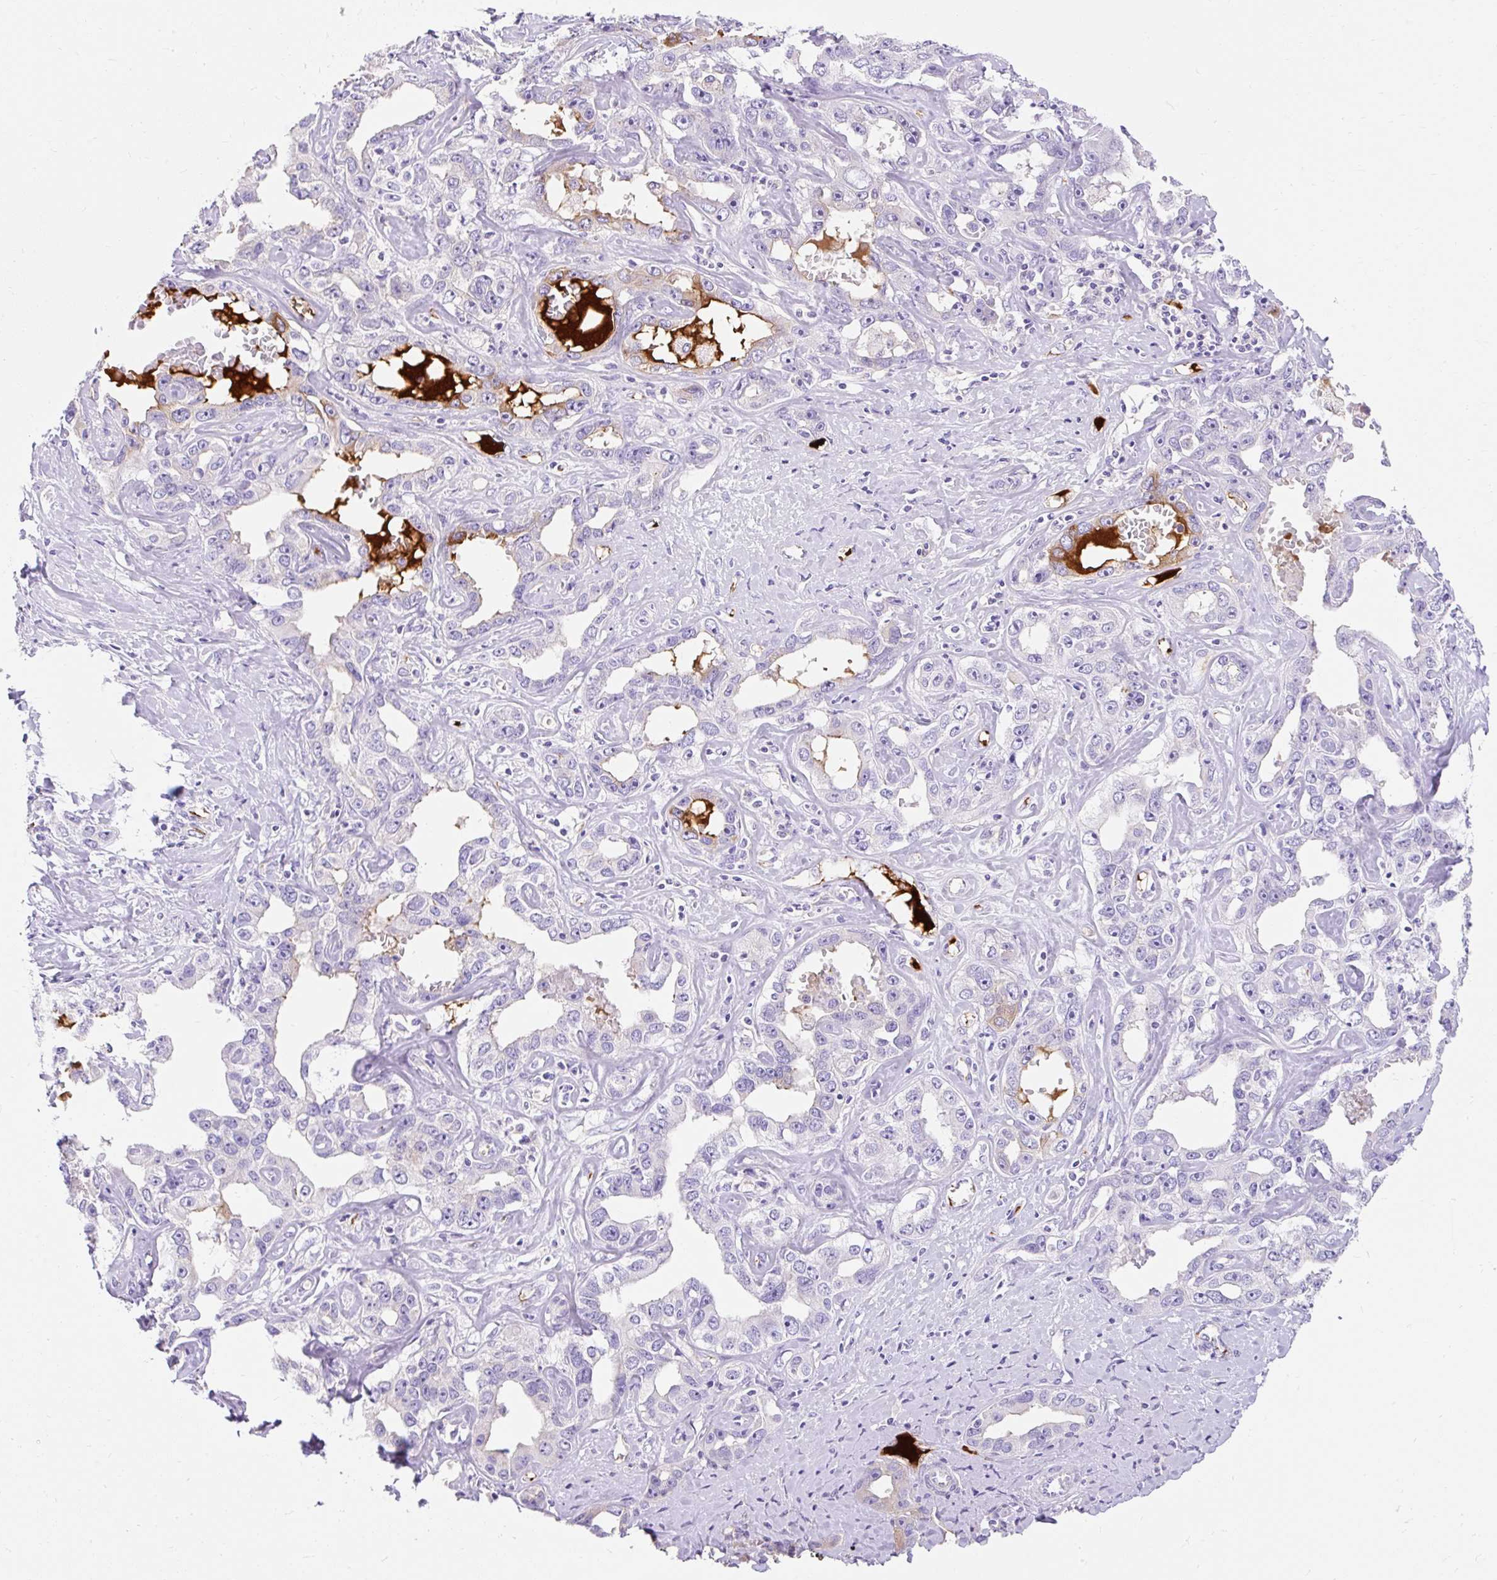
{"staining": {"intensity": "weak", "quantity": "<25%", "location": "cytoplasmic/membranous"}, "tissue": "liver cancer", "cell_type": "Tumor cells", "image_type": "cancer", "snomed": [{"axis": "morphology", "description": "Cholangiocarcinoma"}, {"axis": "topography", "description": "Liver"}], "caption": "High power microscopy micrograph of an IHC image of liver cancer (cholangiocarcinoma), revealing no significant expression in tumor cells. (Immunohistochemistry (ihc), brightfield microscopy, high magnification).", "gene": "APOC4-APOC2", "patient": {"sex": "male", "age": 59}}